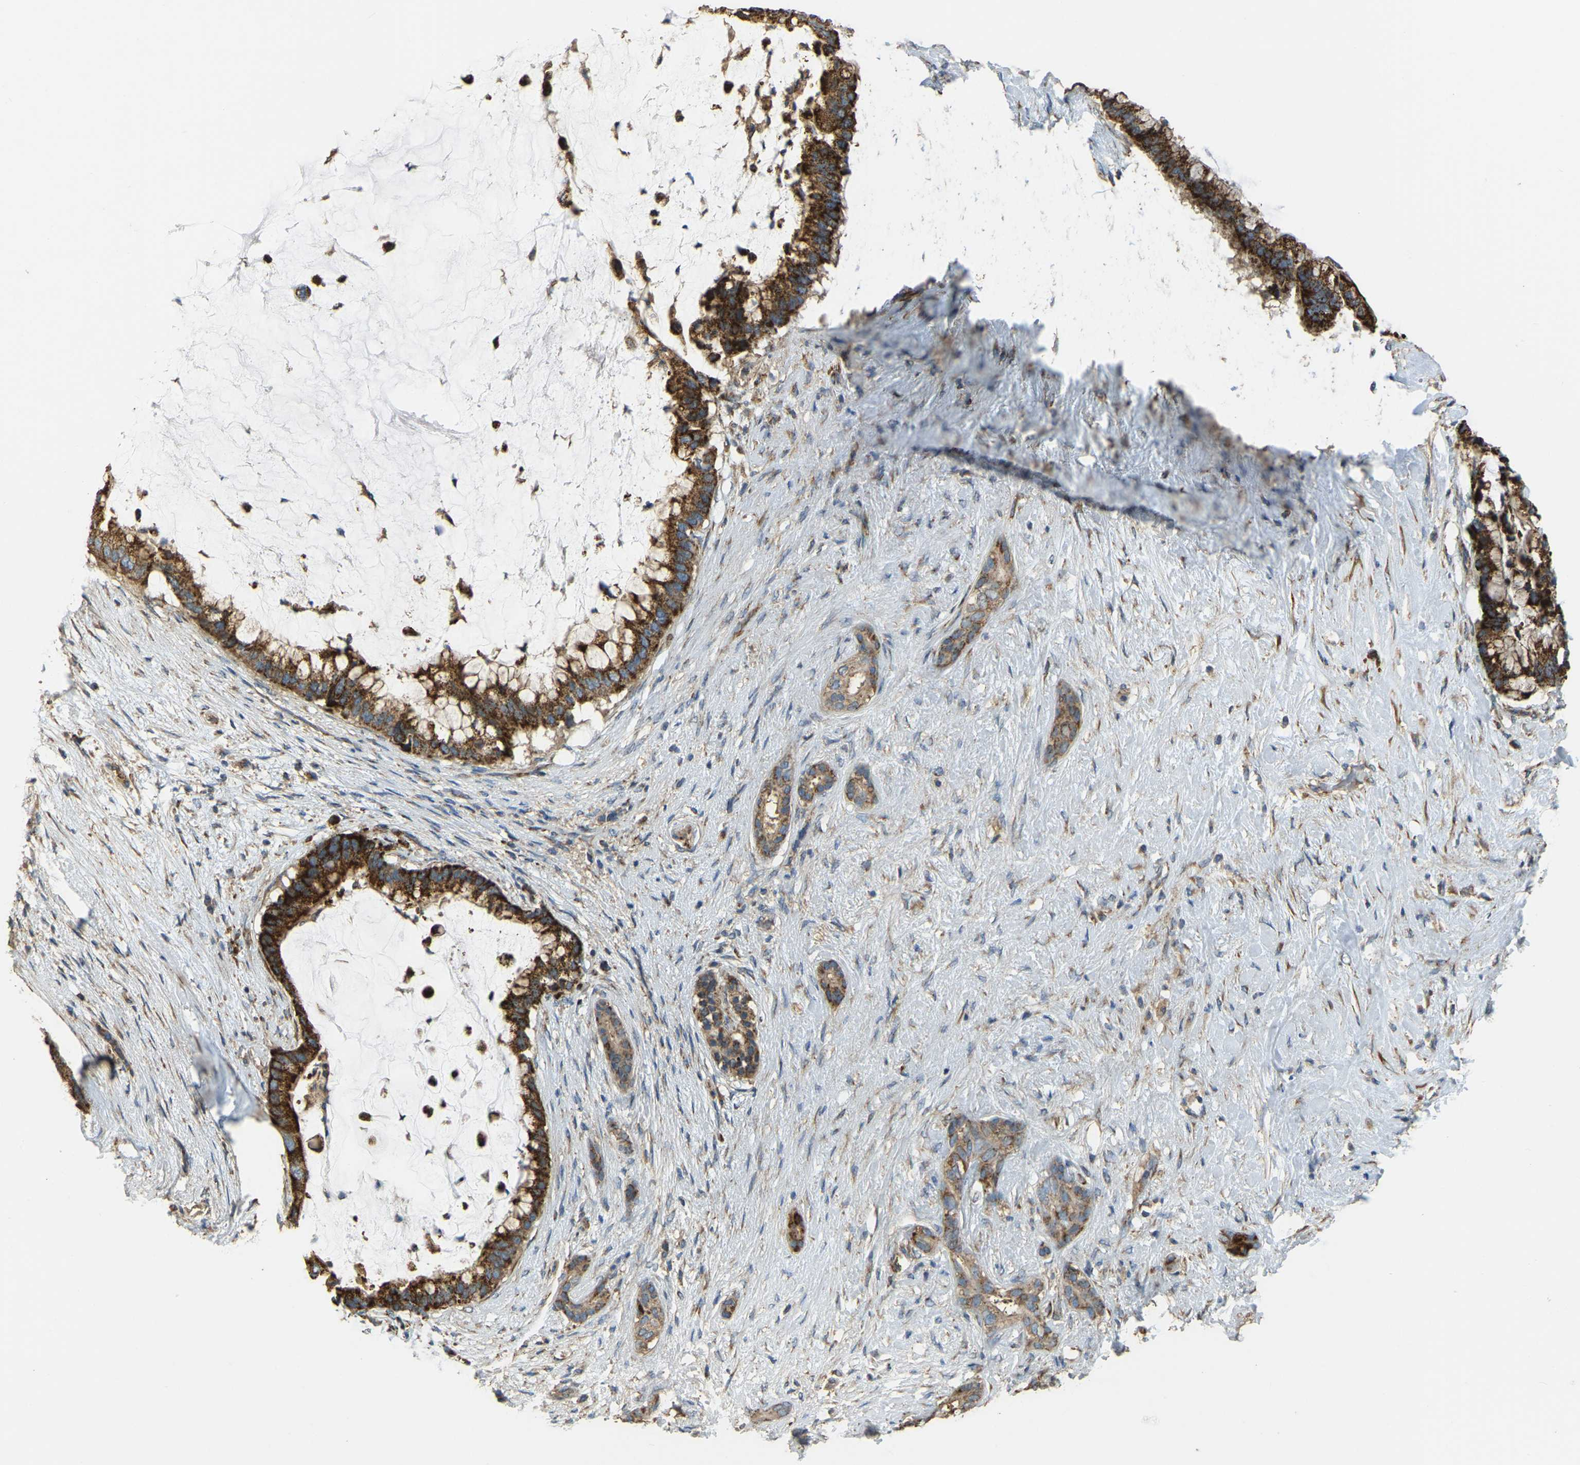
{"staining": {"intensity": "strong", "quantity": ">75%", "location": "cytoplasmic/membranous"}, "tissue": "pancreatic cancer", "cell_type": "Tumor cells", "image_type": "cancer", "snomed": [{"axis": "morphology", "description": "Adenocarcinoma, NOS"}, {"axis": "topography", "description": "Pancreas"}], "caption": "Immunohistochemical staining of pancreatic cancer demonstrates high levels of strong cytoplasmic/membranous positivity in about >75% of tumor cells. (Brightfield microscopy of DAB IHC at high magnification).", "gene": "PSMD7", "patient": {"sex": "male", "age": 41}}